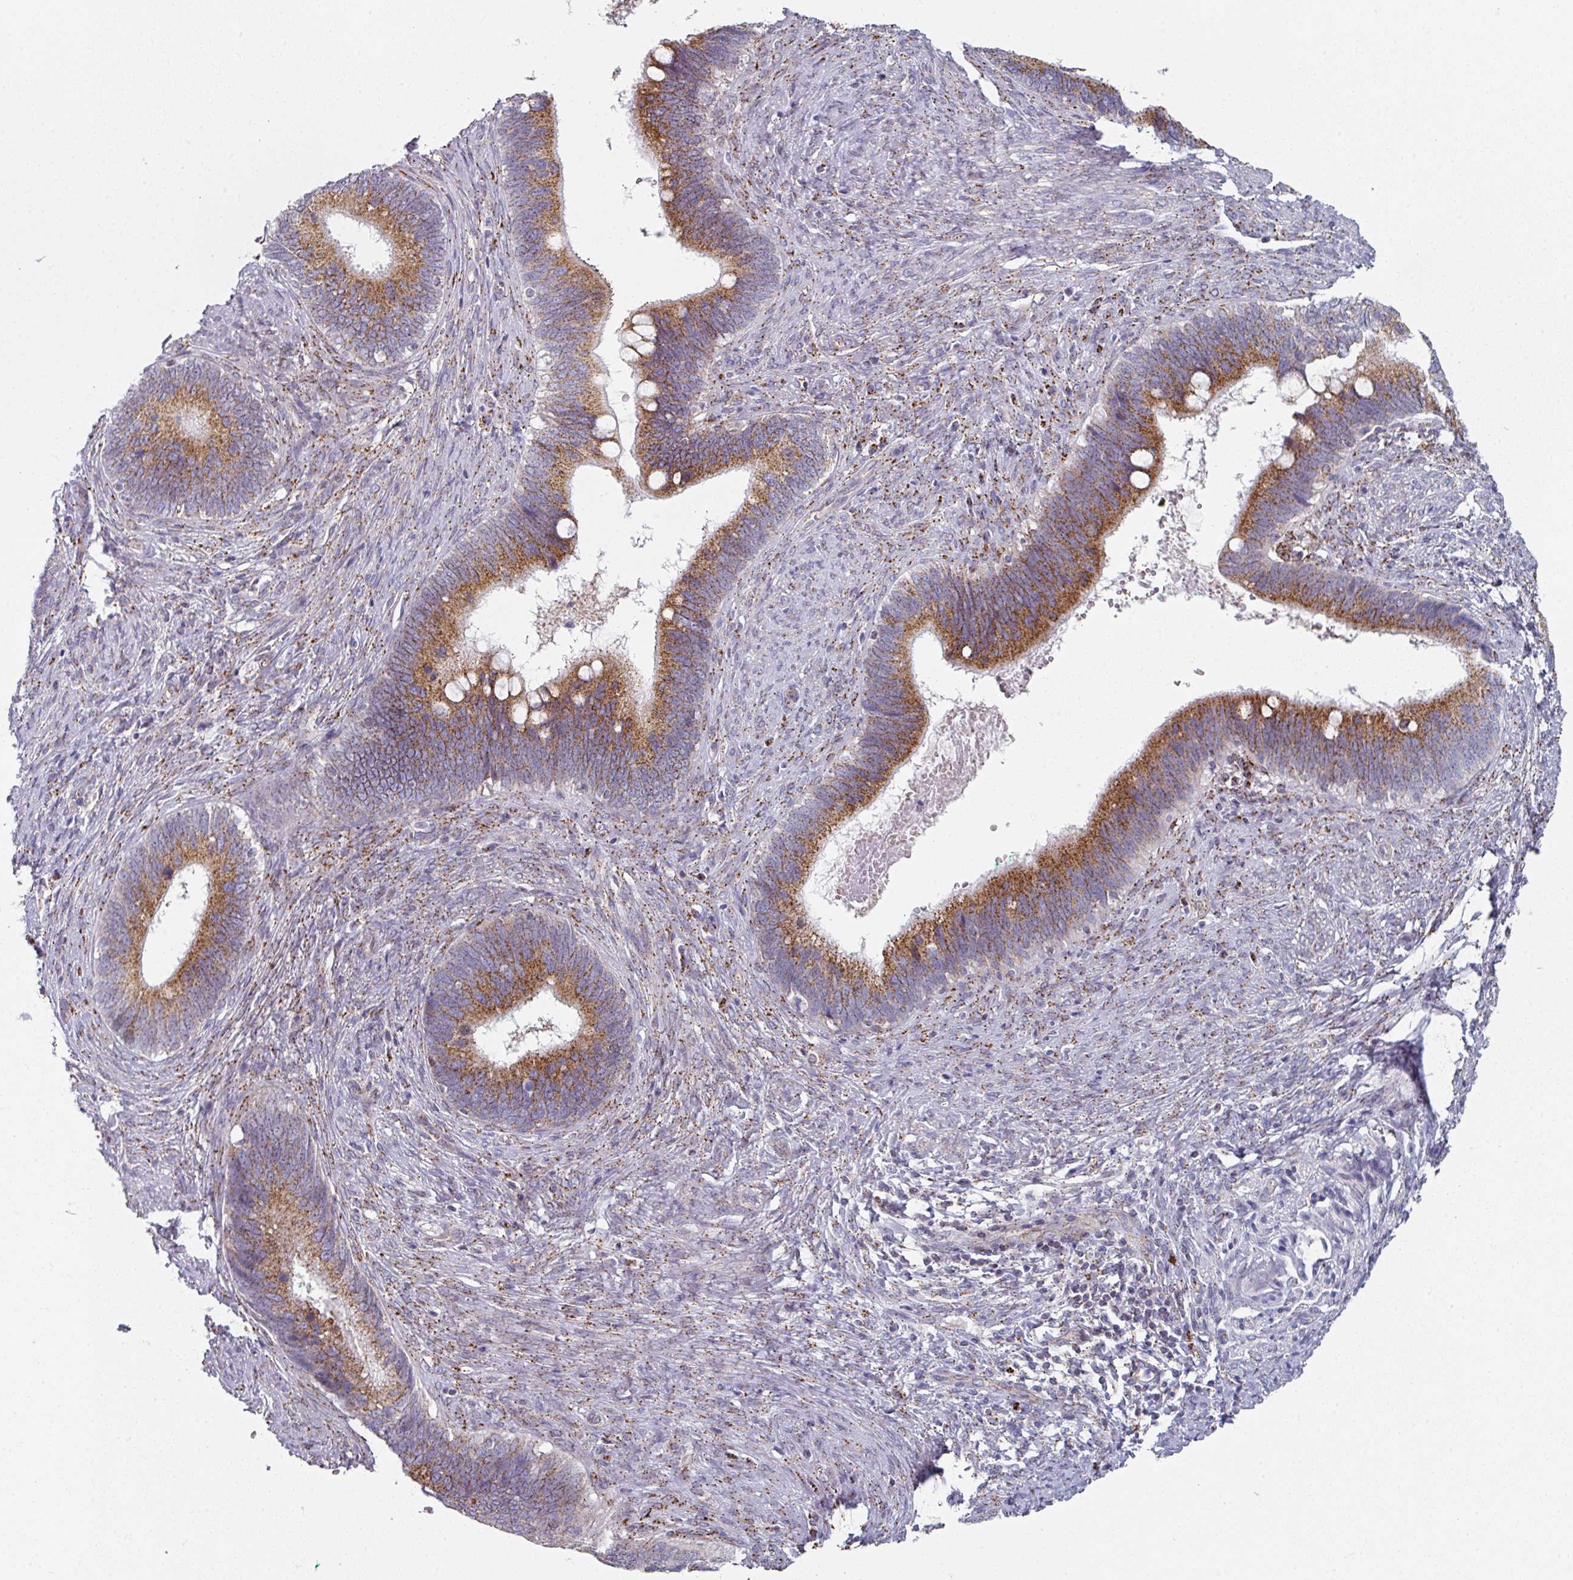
{"staining": {"intensity": "strong", "quantity": ">75%", "location": "cytoplasmic/membranous"}, "tissue": "cervical cancer", "cell_type": "Tumor cells", "image_type": "cancer", "snomed": [{"axis": "morphology", "description": "Adenocarcinoma, NOS"}, {"axis": "topography", "description": "Cervix"}], "caption": "Immunohistochemistry (IHC) image of cervical cancer (adenocarcinoma) stained for a protein (brown), which displays high levels of strong cytoplasmic/membranous staining in approximately >75% of tumor cells.", "gene": "CCDC85B", "patient": {"sex": "female", "age": 42}}